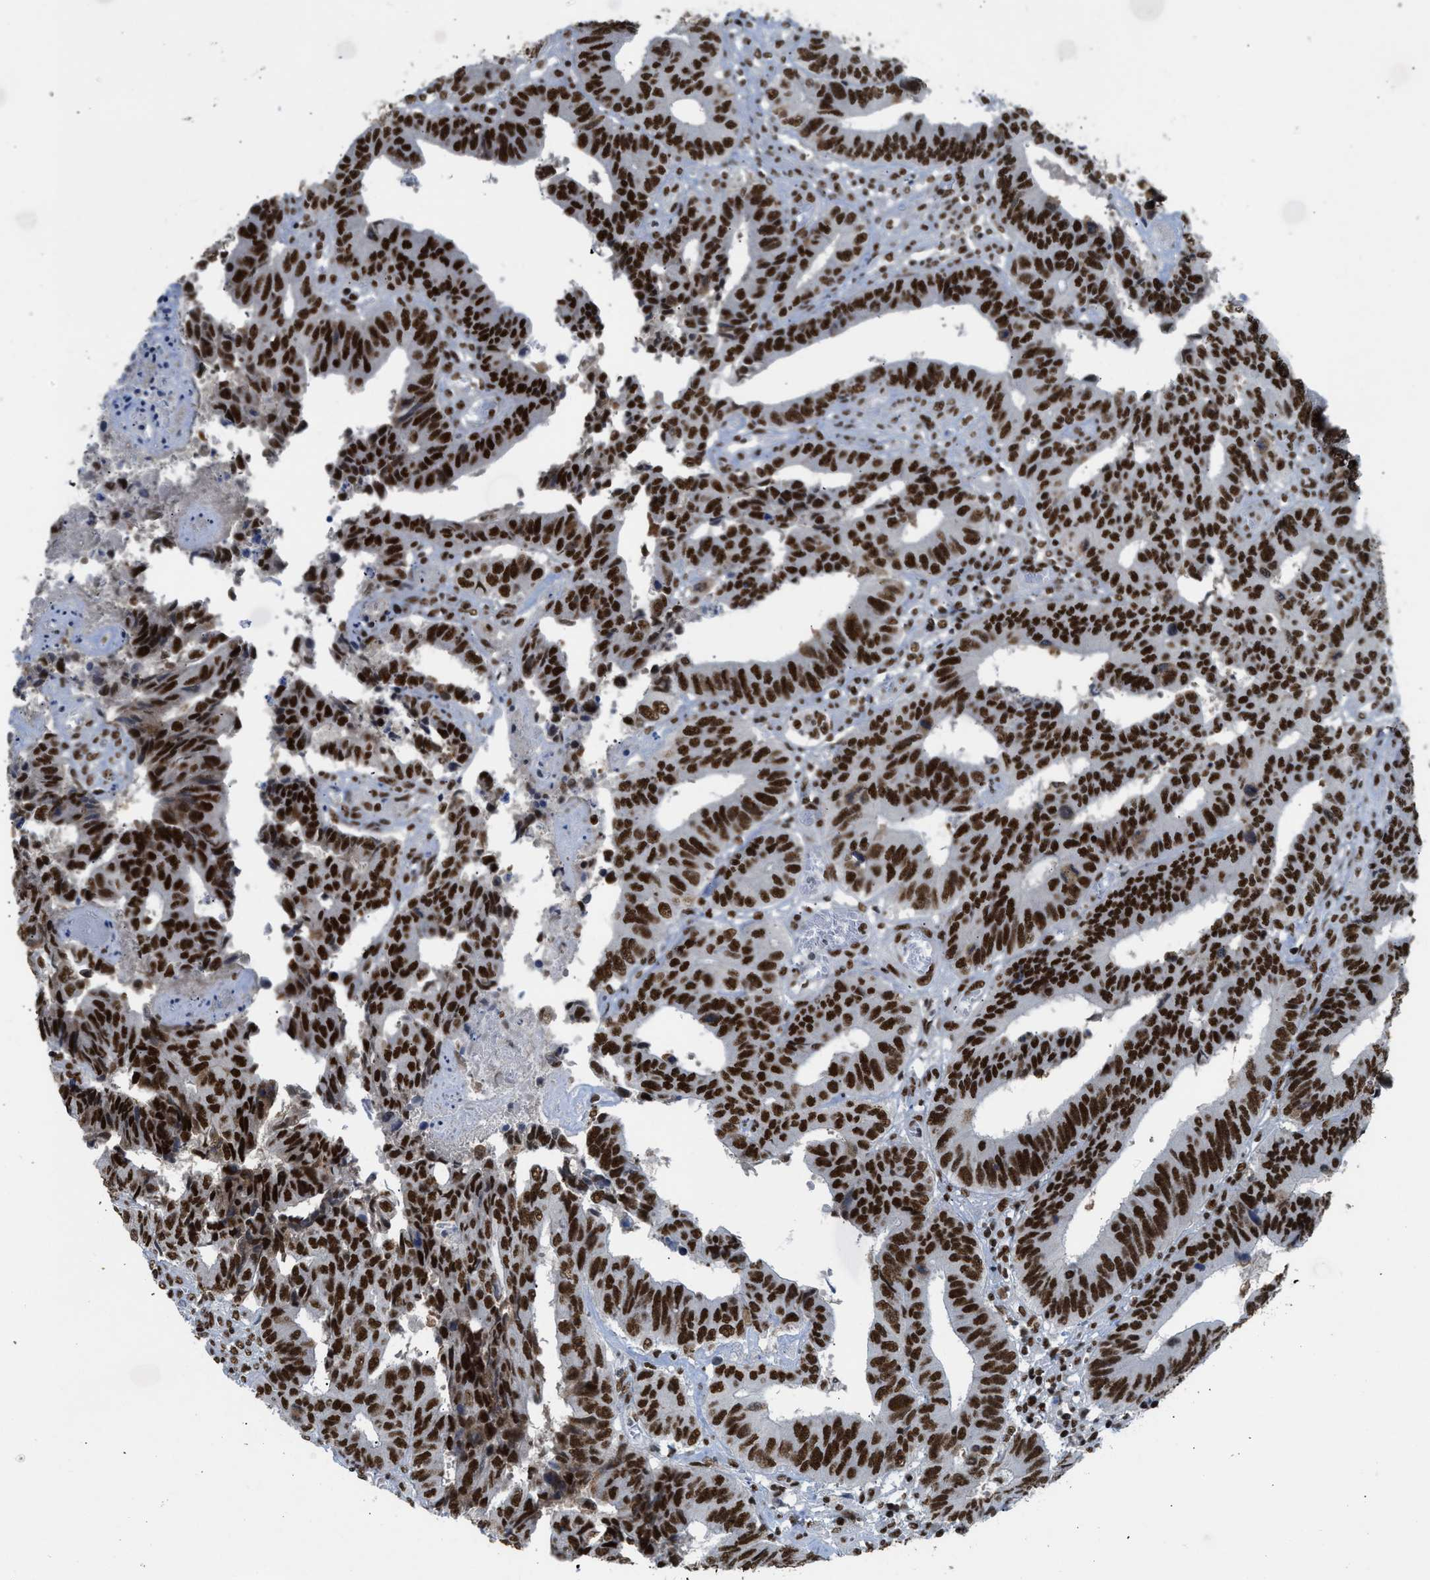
{"staining": {"intensity": "strong", "quantity": ">75%", "location": "nuclear"}, "tissue": "colorectal cancer", "cell_type": "Tumor cells", "image_type": "cancer", "snomed": [{"axis": "morphology", "description": "Adenocarcinoma, NOS"}, {"axis": "topography", "description": "Rectum"}], "caption": "Immunohistochemical staining of adenocarcinoma (colorectal) exhibits high levels of strong nuclear protein staining in approximately >75% of tumor cells.", "gene": "SCAF4", "patient": {"sex": "male", "age": 84}}